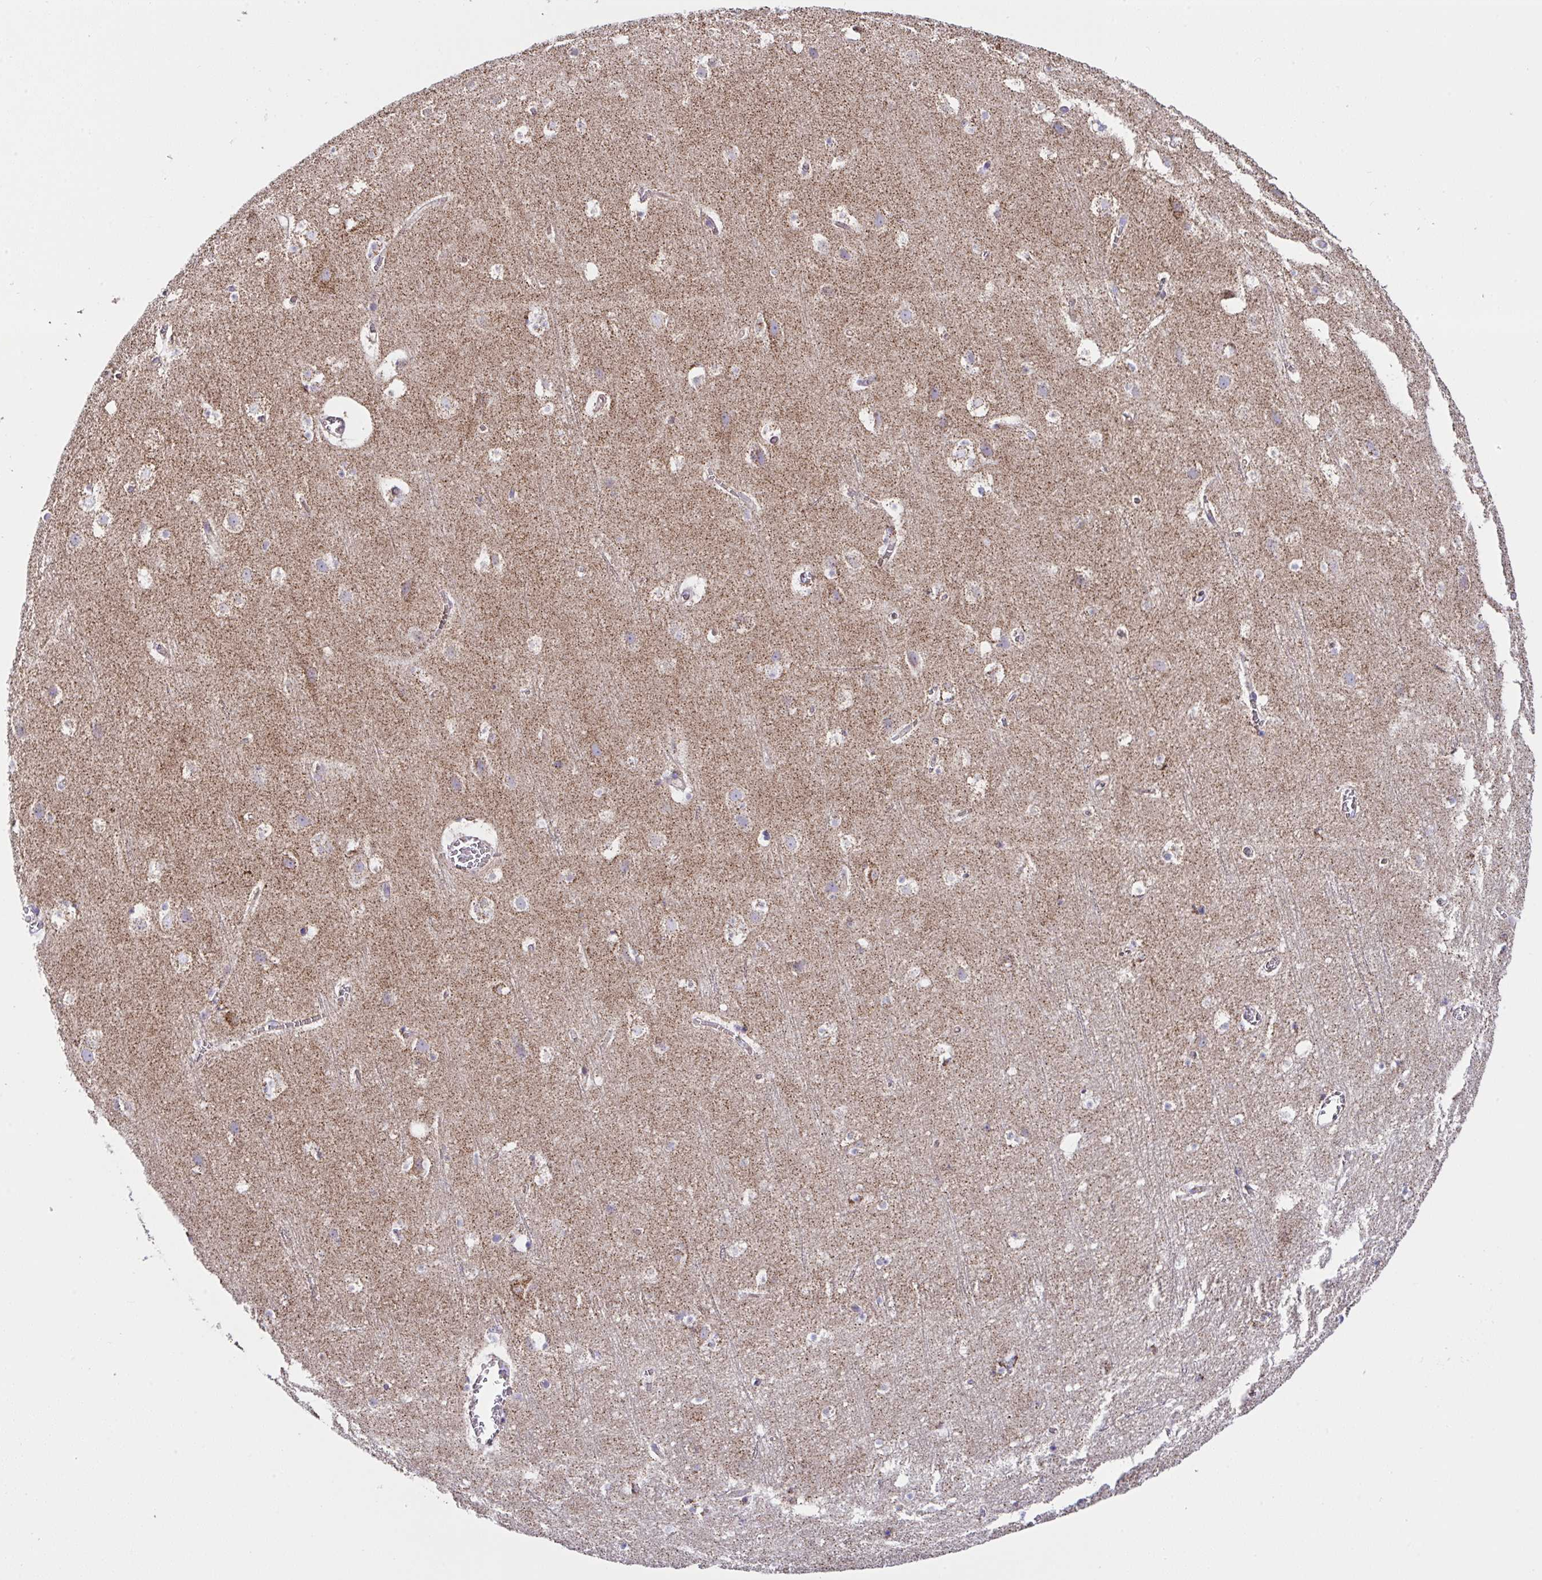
{"staining": {"intensity": "negative", "quantity": "none", "location": "none"}, "tissue": "cerebral cortex", "cell_type": "Endothelial cells", "image_type": "normal", "snomed": [{"axis": "morphology", "description": "Normal tissue, NOS"}, {"axis": "topography", "description": "Cerebral cortex"}], "caption": "IHC photomicrograph of normal cerebral cortex stained for a protein (brown), which shows no staining in endothelial cells. (Brightfield microscopy of DAB (3,3'-diaminobenzidine) immunohistochemistry at high magnification).", "gene": "DOK7", "patient": {"sex": "female", "age": 42}}